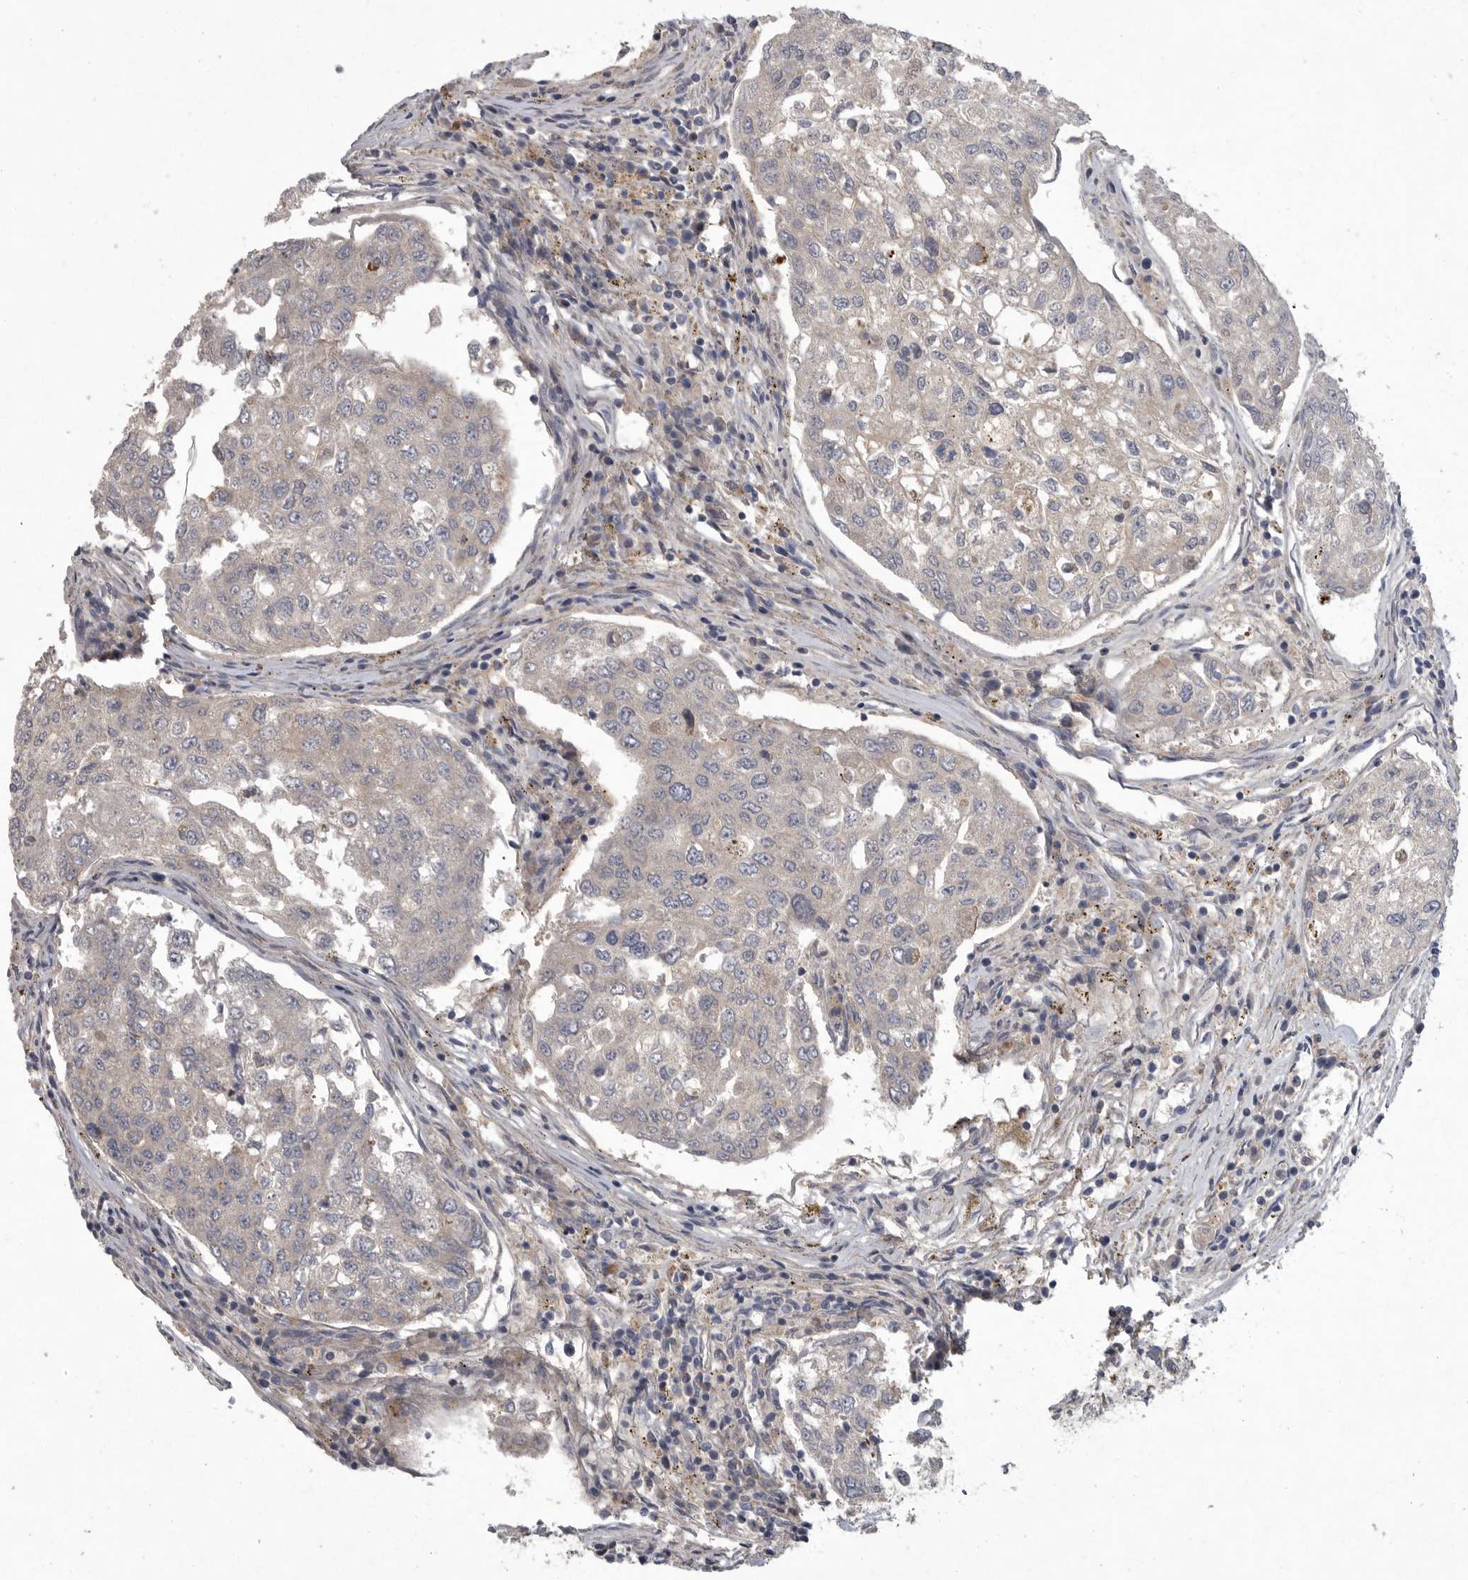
{"staining": {"intensity": "negative", "quantity": "none", "location": "none"}, "tissue": "urothelial cancer", "cell_type": "Tumor cells", "image_type": "cancer", "snomed": [{"axis": "morphology", "description": "Urothelial carcinoma, High grade"}, {"axis": "topography", "description": "Lymph node"}, {"axis": "topography", "description": "Urinary bladder"}], "caption": "Tumor cells show no significant positivity in urothelial cancer.", "gene": "LAMTOR3", "patient": {"sex": "male", "age": 51}}